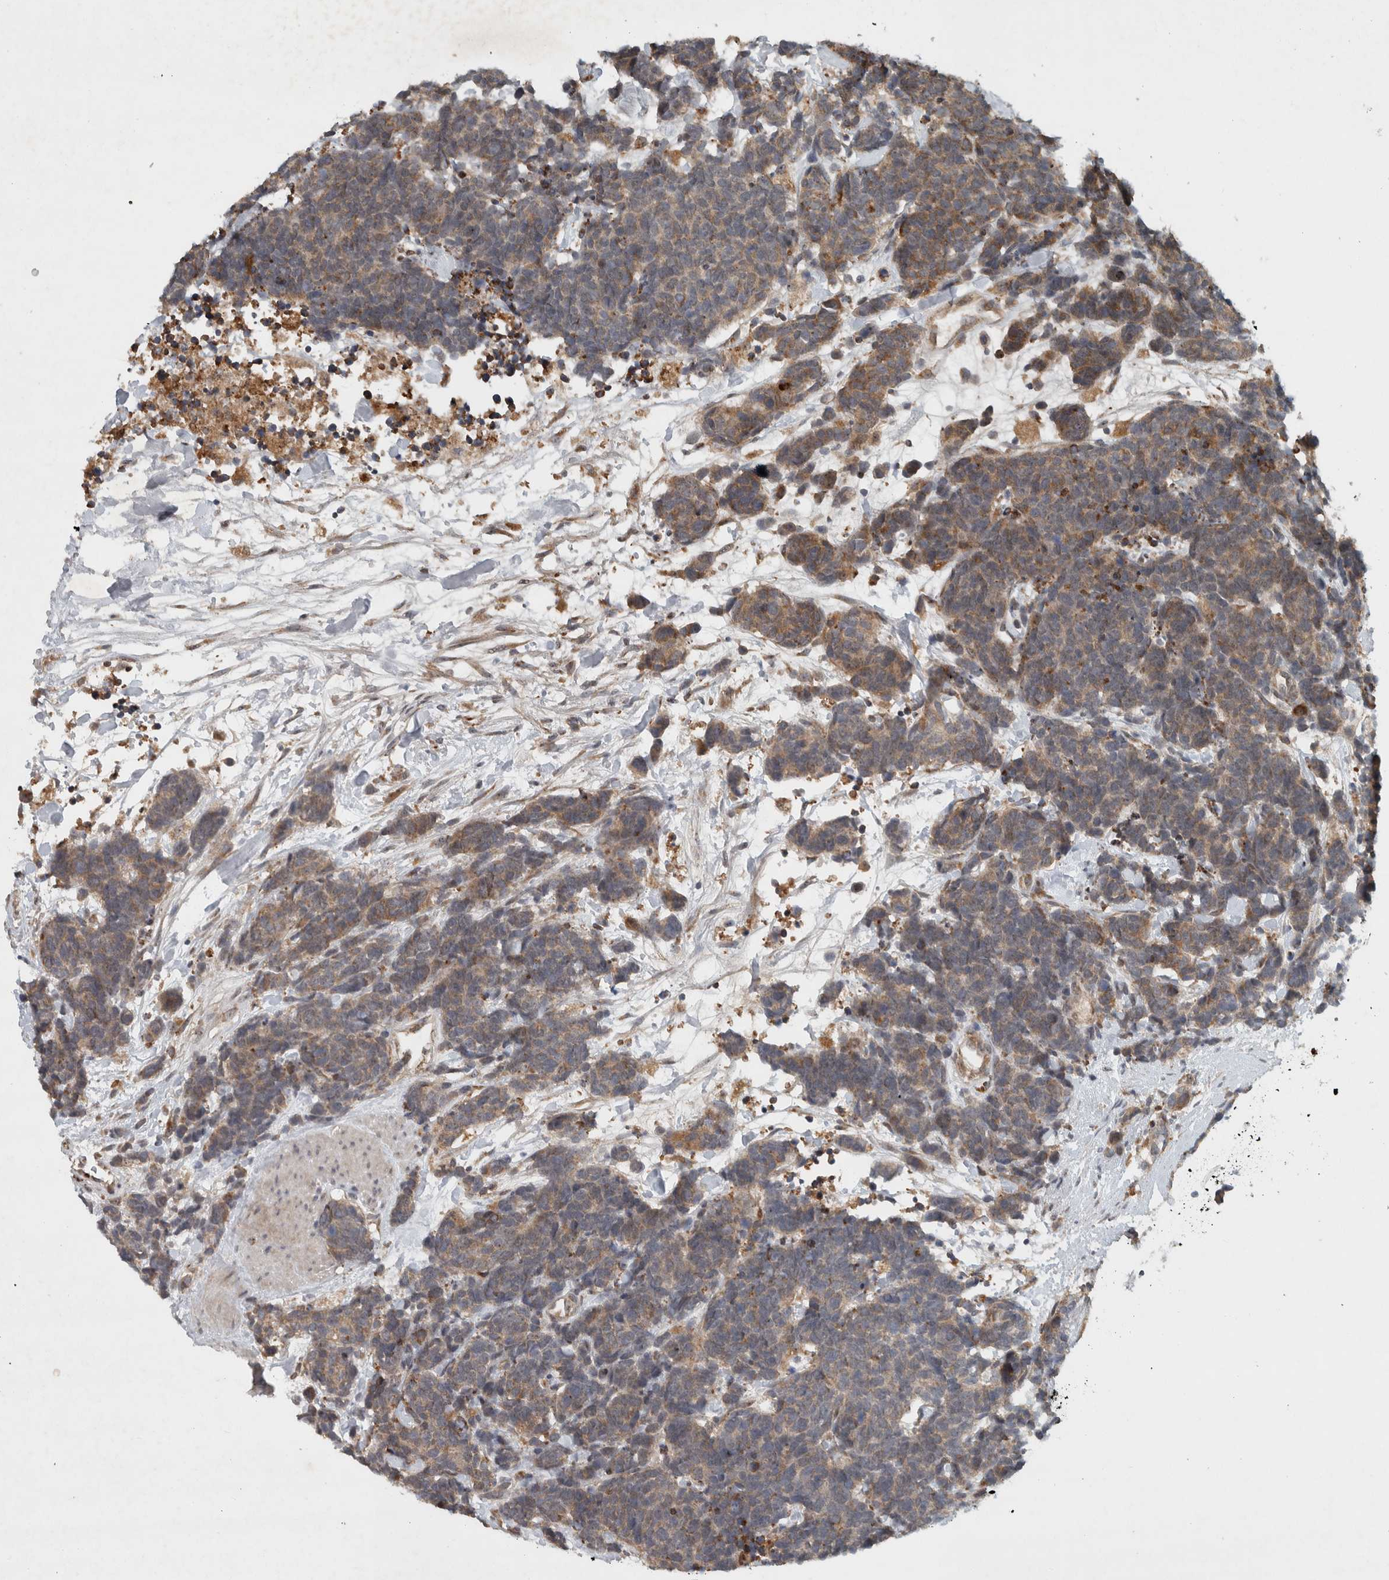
{"staining": {"intensity": "moderate", "quantity": ">75%", "location": "cytoplasmic/membranous"}, "tissue": "carcinoid", "cell_type": "Tumor cells", "image_type": "cancer", "snomed": [{"axis": "morphology", "description": "Carcinoma, NOS"}, {"axis": "morphology", "description": "Carcinoid, malignant, NOS"}, {"axis": "topography", "description": "Urinary bladder"}], "caption": "Tumor cells show moderate cytoplasmic/membranous positivity in about >75% of cells in carcinoid.", "gene": "GPR137B", "patient": {"sex": "male", "age": 57}}